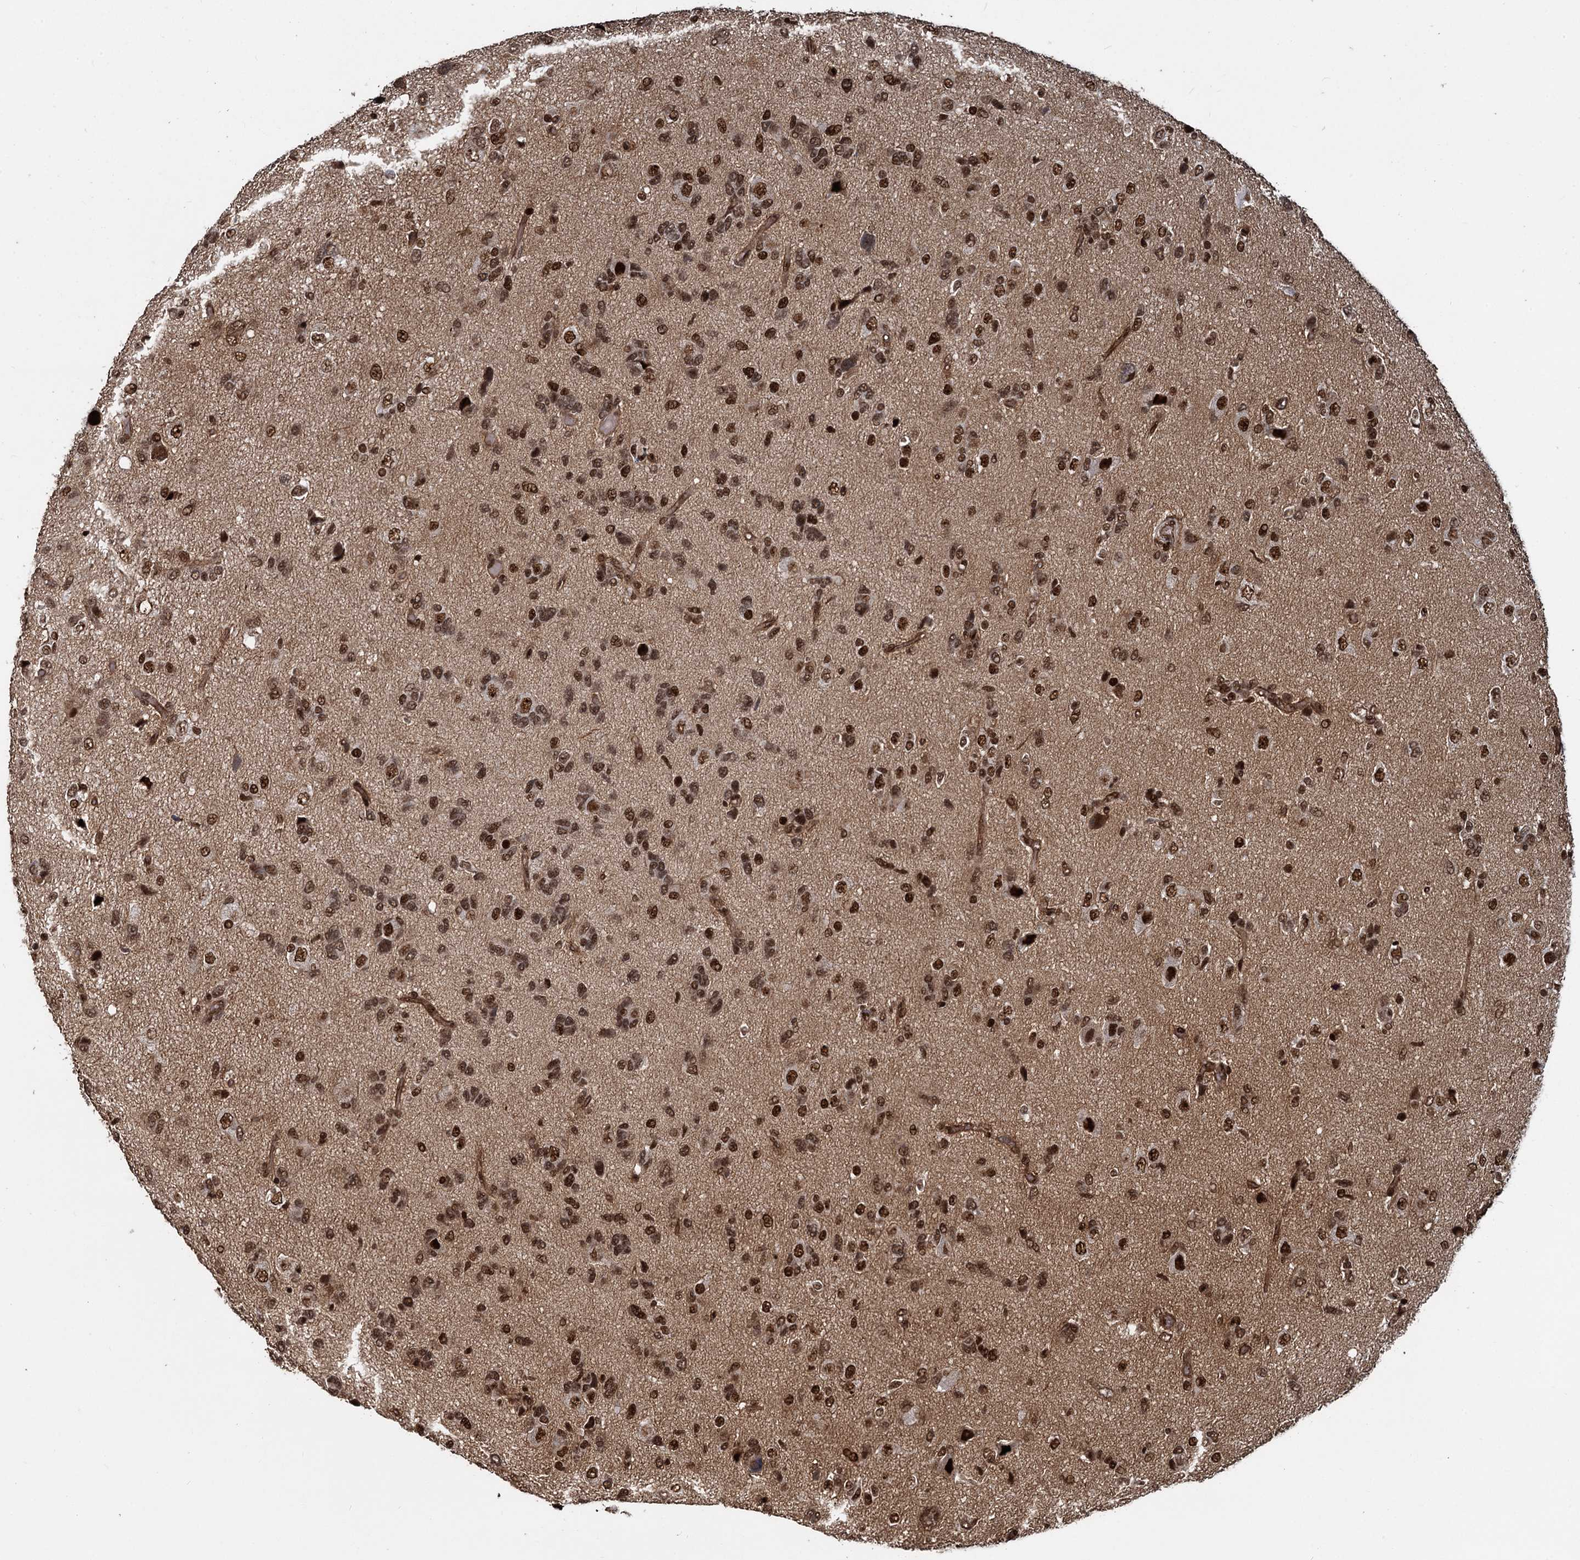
{"staining": {"intensity": "moderate", "quantity": ">75%", "location": "nuclear"}, "tissue": "glioma", "cell_type": "Tumor cells", "image_type": "cancer", "snomed": [{"axis": "morphology", "description": "Glioma, malignant, High grade"}, {"axis": "topography", "description": "Brain"}], "caption": "Immunohistochemical staining of malignant glioma (high-grade) reveals moderate nuclear protein positivity in about >75% of tumor cells.", "gene": "ANKRD49", "patient": {"sex": "female", "age": 59}}